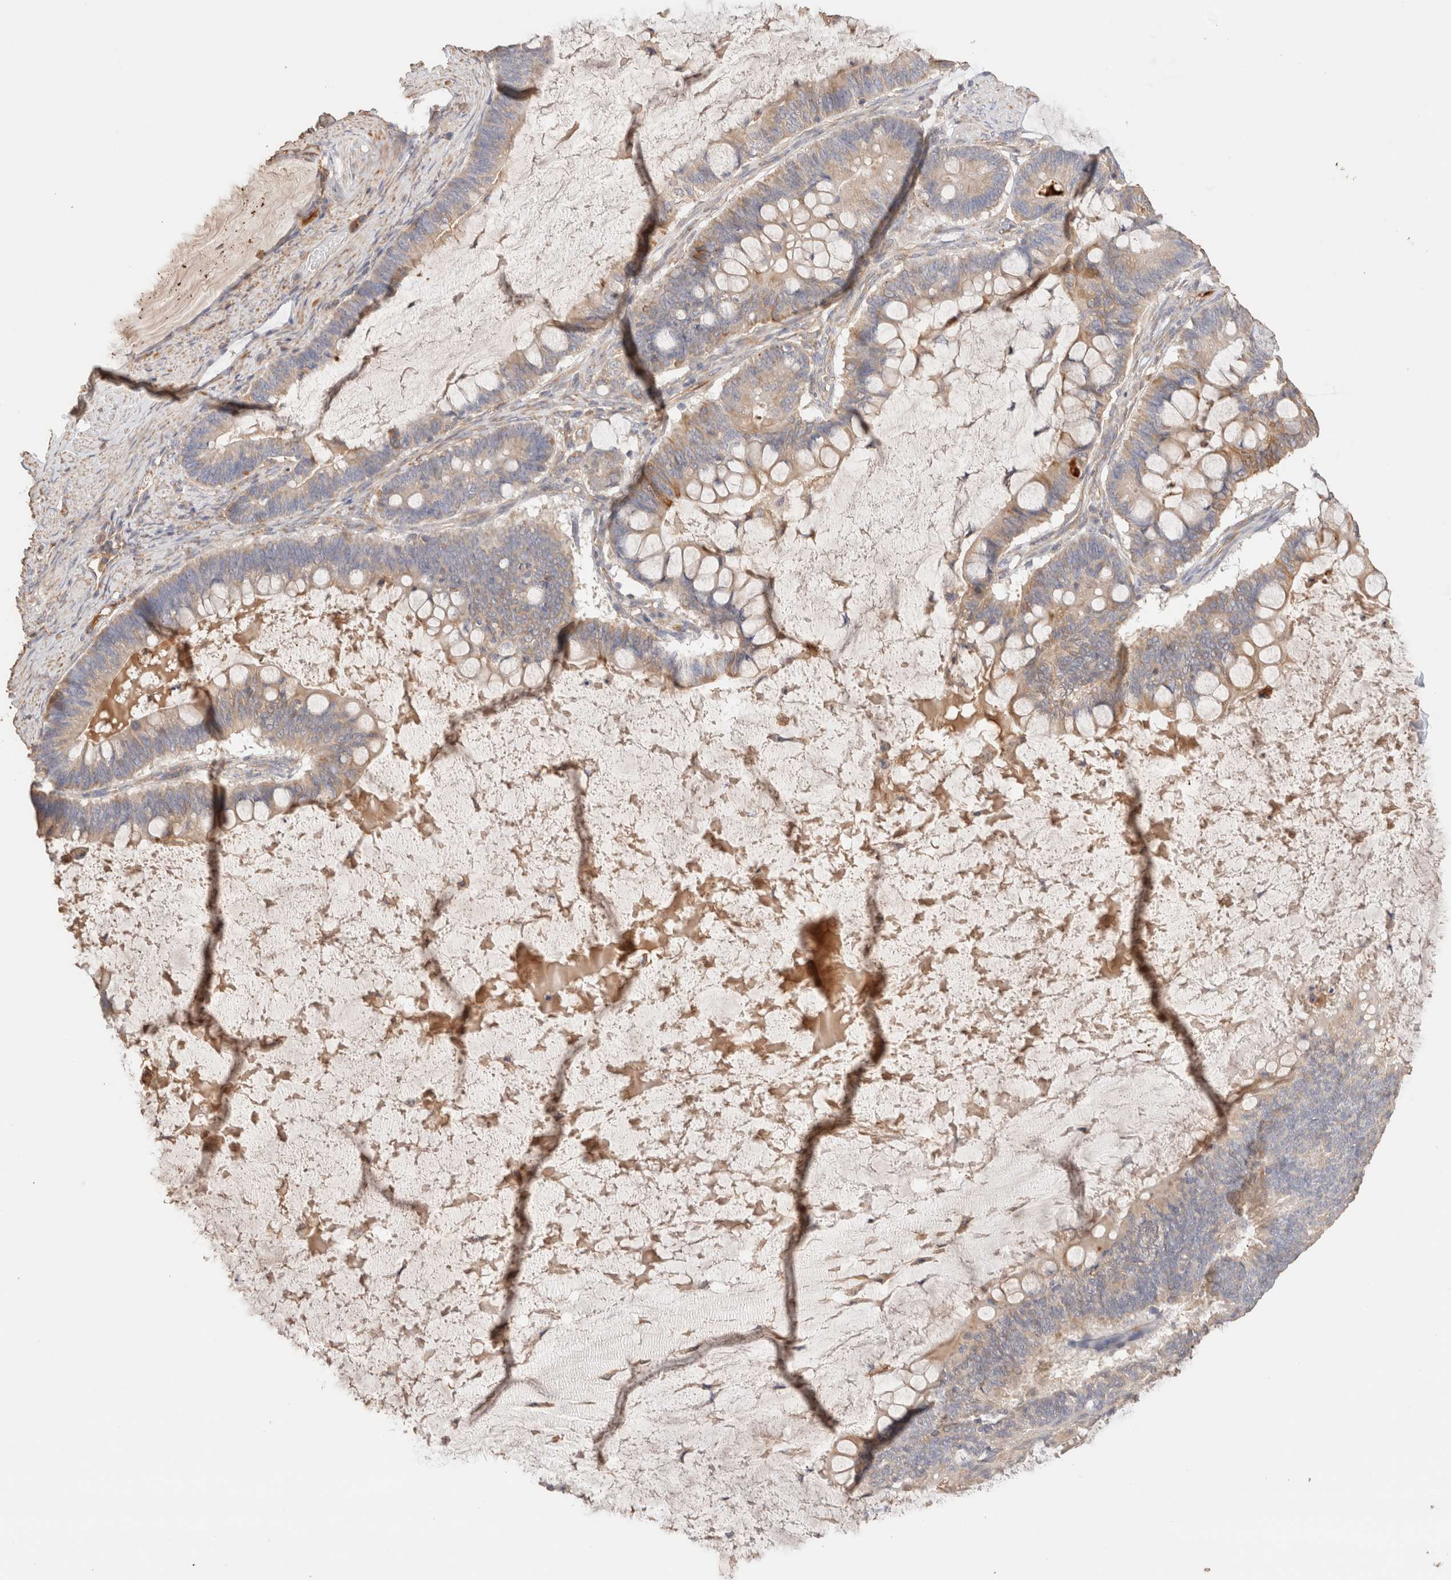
{"staining": {"intensity": "weak", "quantity": ">75%", "location": "cytoplasmic/membranous"}, "tissue": "ovarian cancer", "cell_type": "Tumor cells", "image_type": "cancer", "snomed": [{"axis": "morphology", "description": "Cystadenocarcinoma, mucinous, NOS"}, {"axis": "topography", "description": "Ovary"}], "caption": "DAB immunohistochemical staining of human mucinous cystadenocarcinoma (ovarian) exhibits weak cytoplasmic/membranous protein staining in about >75% of tumor cells. The staining was performed using DAB (3,3'-diaminobenzidine), with brown indicating positive protein expression. Nuclei are stained blue with hematoxylin.", "gene": "PROS1", "patient": {"sex": "female", "age": 61}}